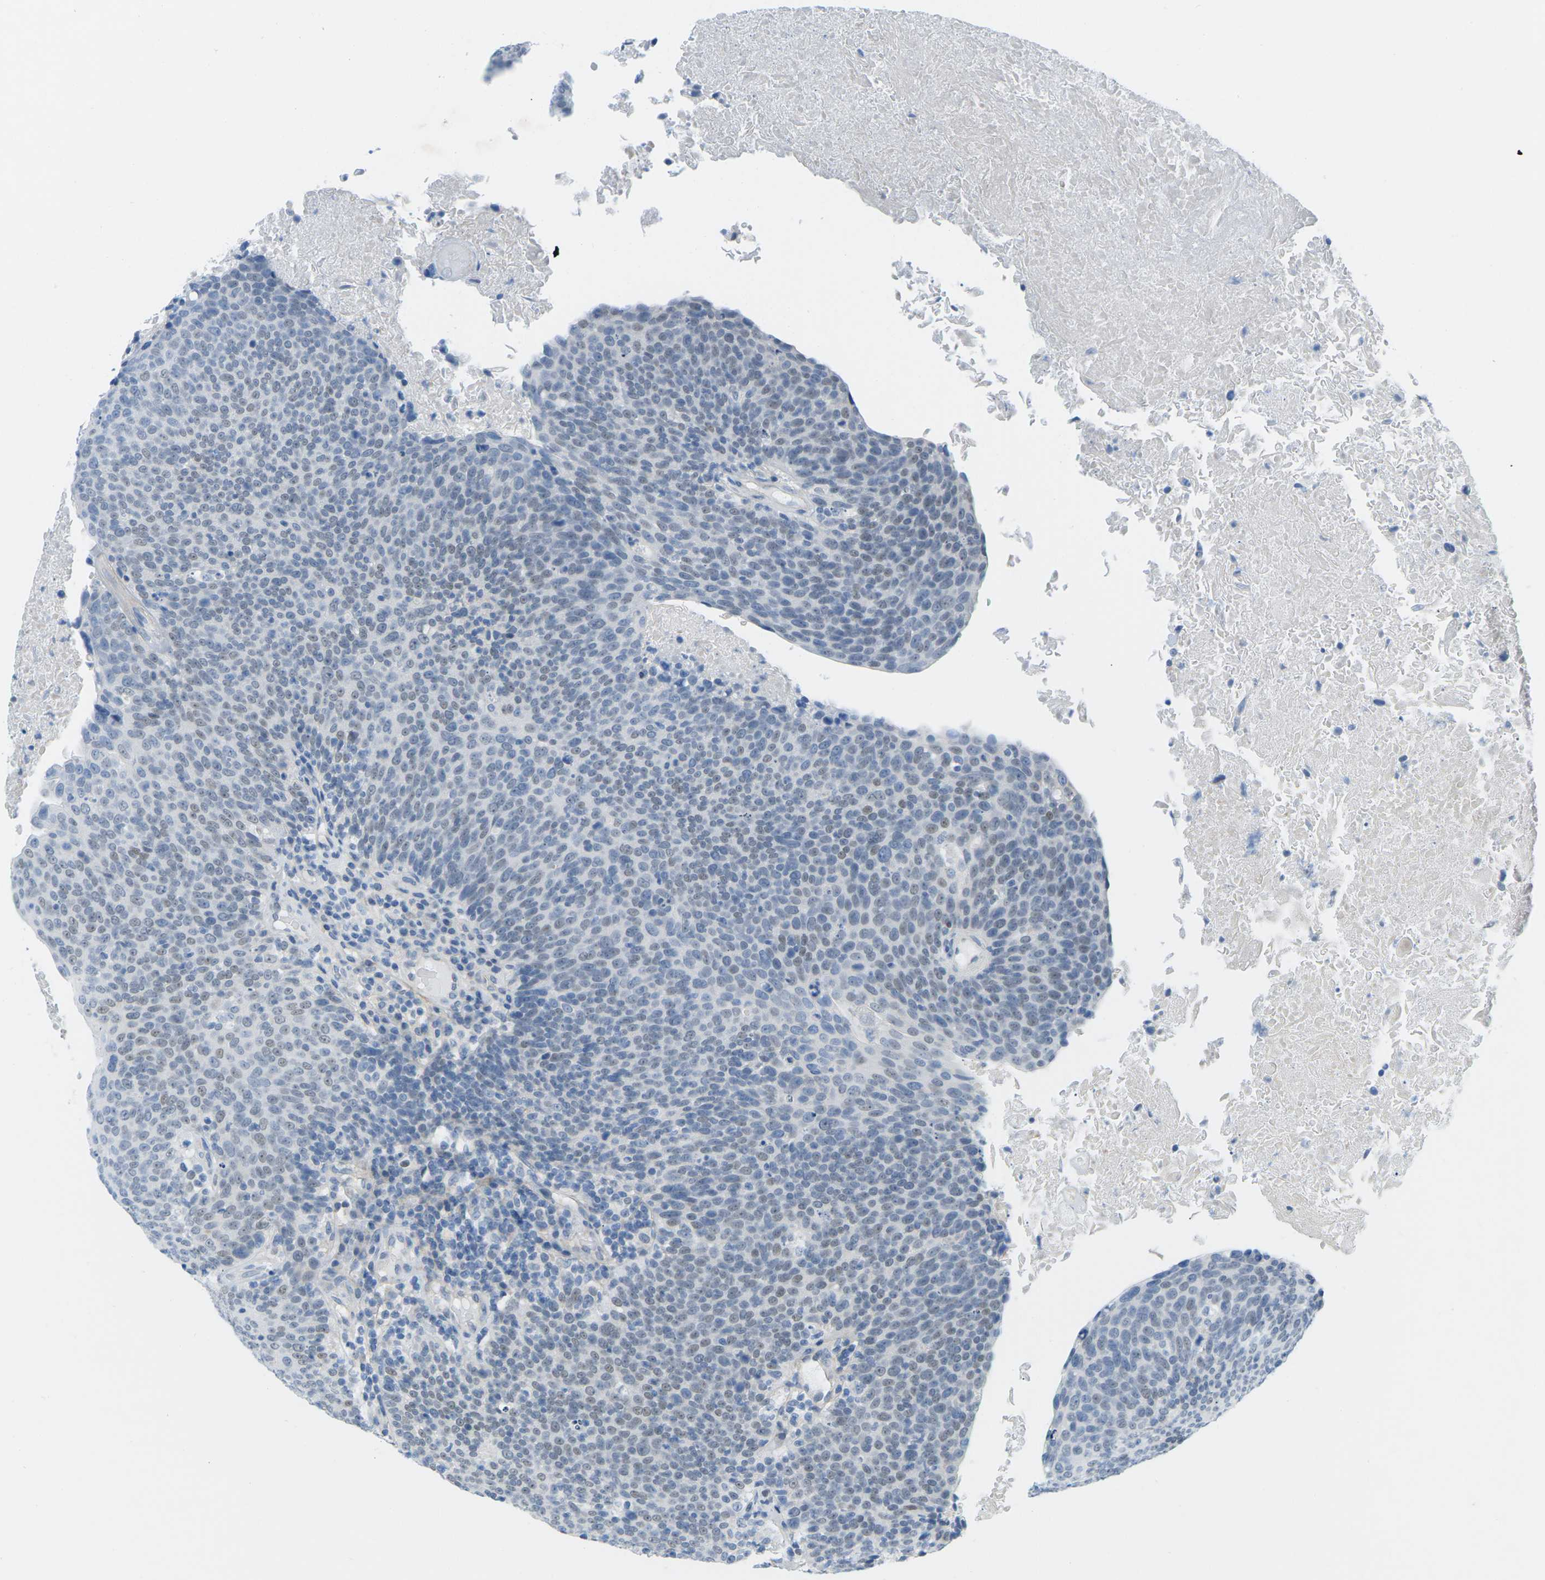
{"staining": {"intensity": "weak", "quantity": "<25%", "location": "nuclear"}, "tissue": "head and neck cancer", "cell_type": "Tumor cells", "image_type": "cancer", "snomed": [{"axis": "morphology", "description": "Squamous cell carcinoma, NOS"}, {"axis": "morphology", "description": "Squamous cell carcinoma, metastatic, NOS"}, {"axis": "topography", "description": "Lymph node"}, {"axis": "topography", "description": "Head-Neck"}], "caption": "Tumor cells show no significant positivity in head and neck cancer (squamous cell carcinoma).", "gene": "HLTF", "patient": {"sex": "male", "age": 62}}